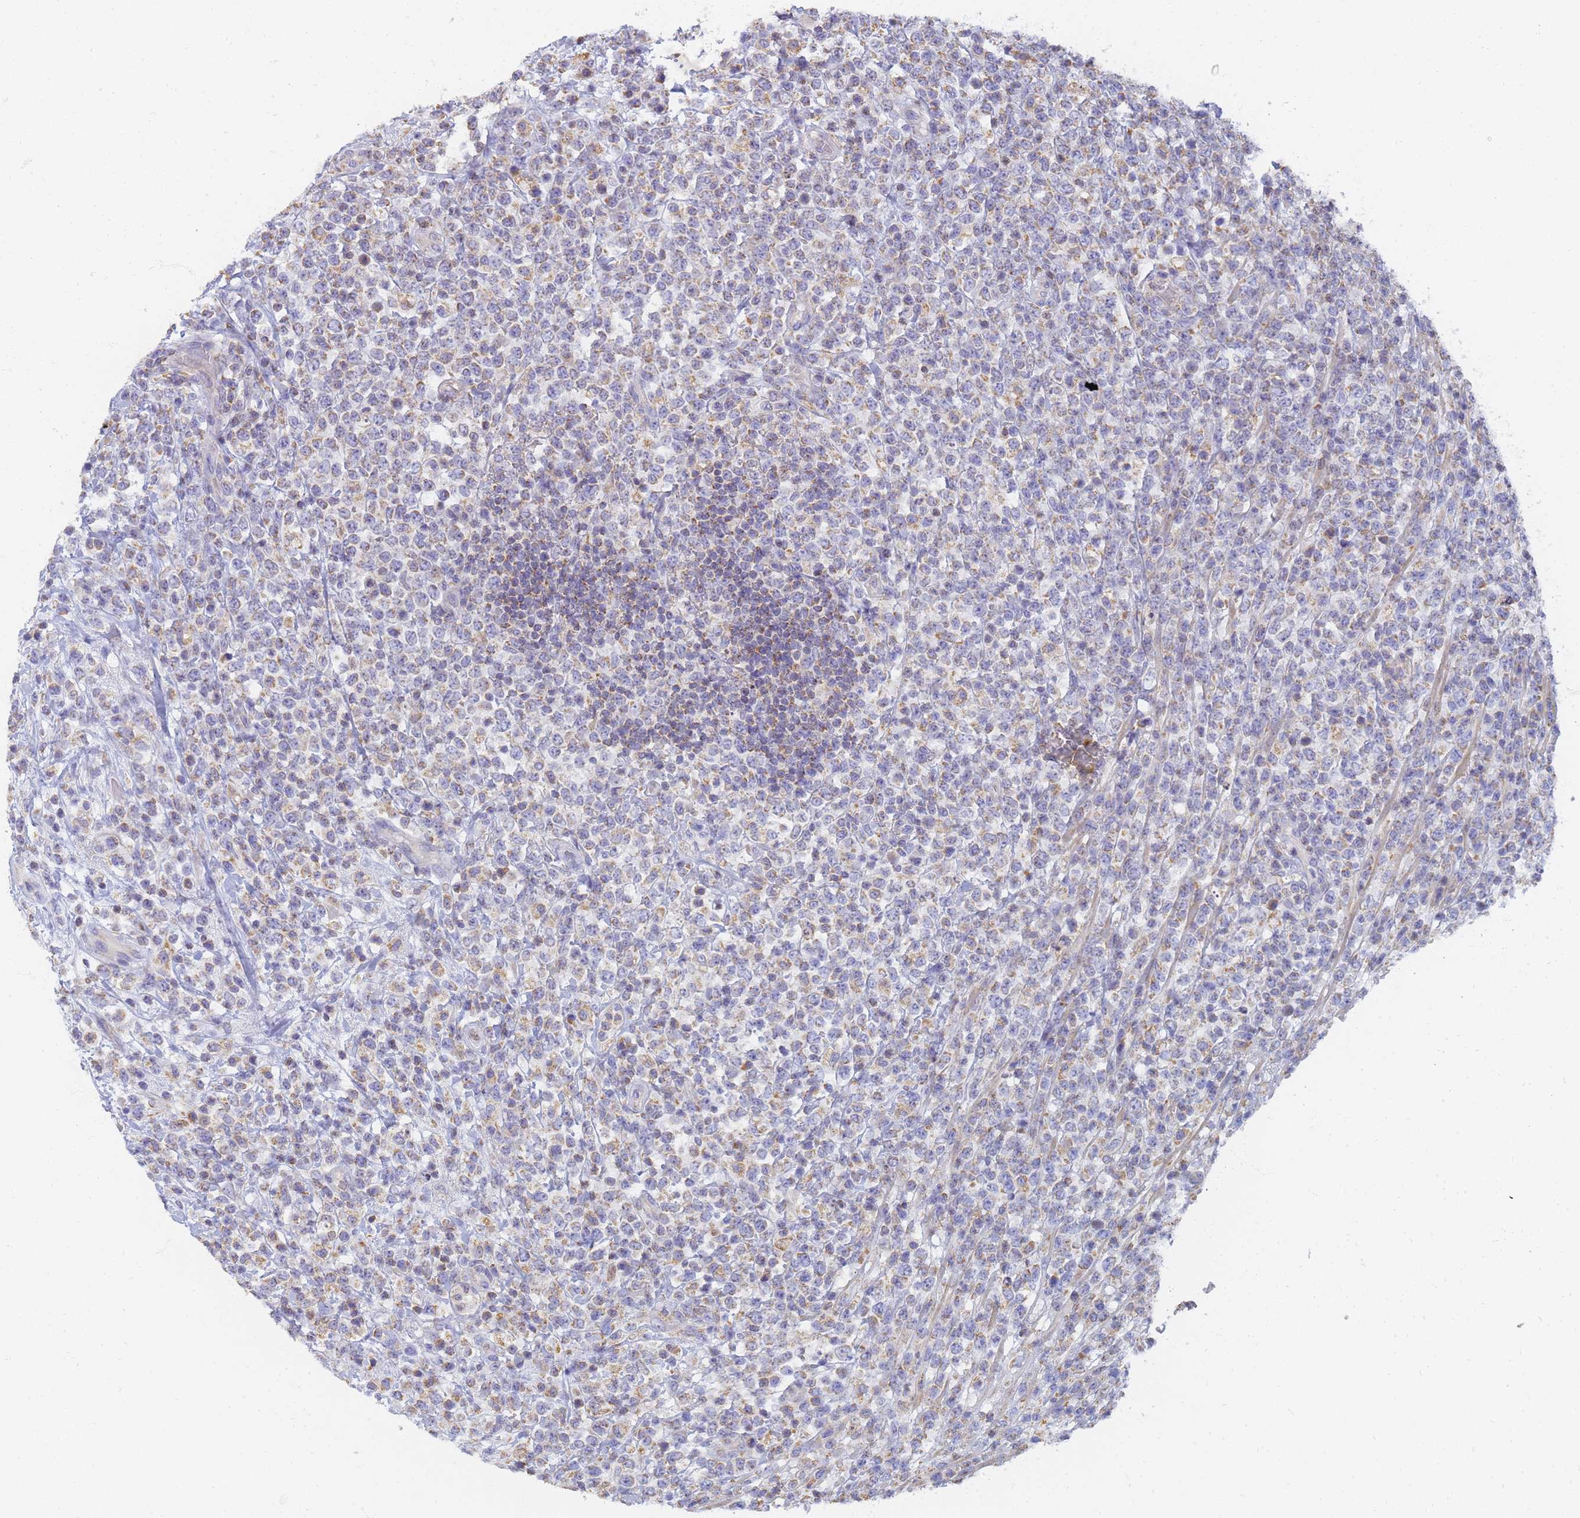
{"staining": {"intensity": "moderate", "quantity": "25%-75%", "location": "cytoplasmic/membranous"}, "tissue": "lymphoma", "cell_type": "Tumor cells", "image_type": "cancer", "snomed": [{"axis": "morphology", "description": "Malignant lymphoma, non-Hodgkin's type, High grade"}, {"axis": "topography", "description": "Colon"}], "caption": "Brown immunohistochemical staining in human lymphoma shows moderate cytoplasmic/membranous expression in about 25%-75% of tumor cells. The staining is performed using DAB brown chromogen to label protein expression. The nuclei are counter-stained blue using hematoxylin.", "gene": "UTP23", "patient": {"sex": "female", "age": 53}}